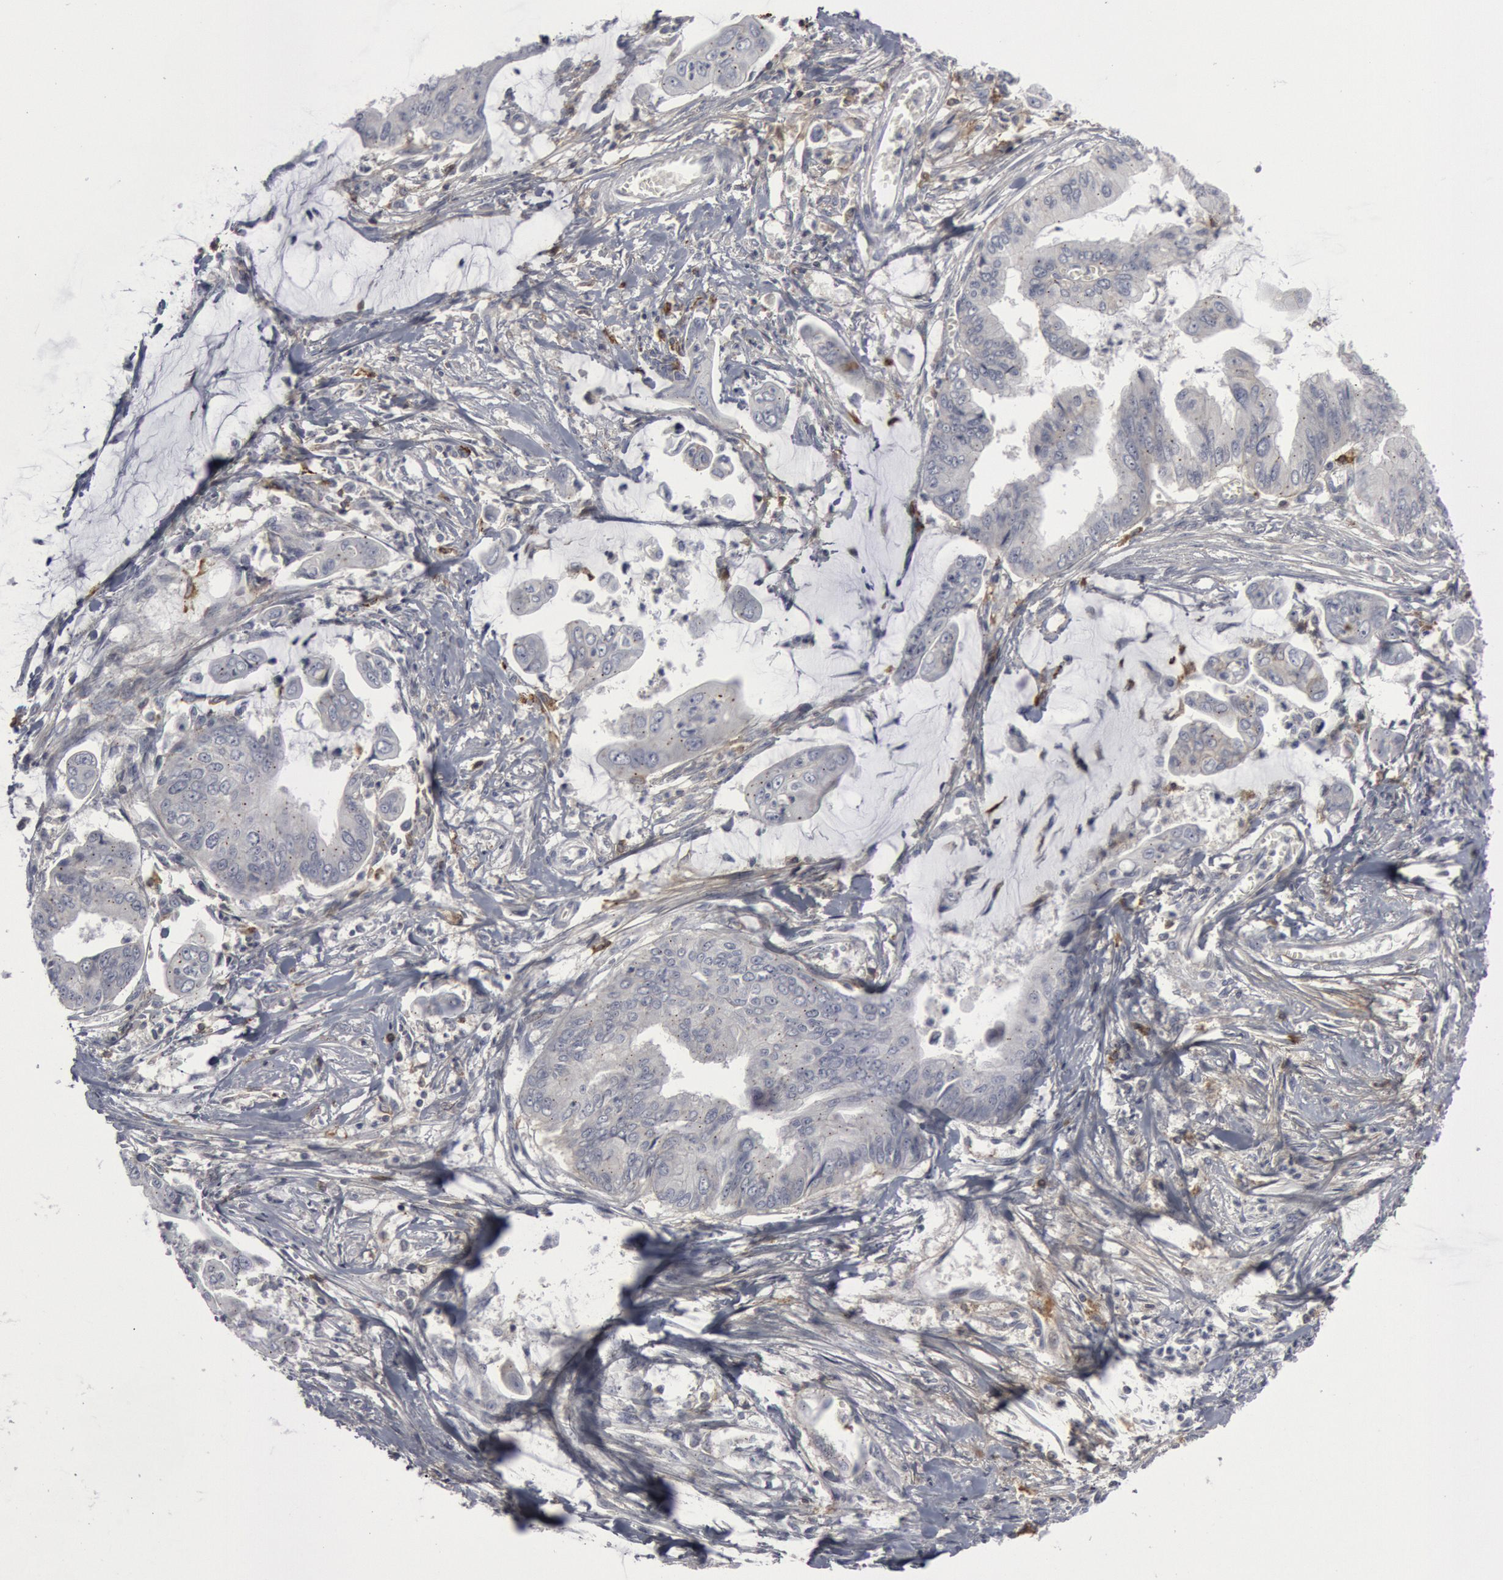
{"staining": {"intensity": "negative", "quantity": "none", "location": "none"}, "tissue": "stomach cancer", "cell_type": "Tumor cells", "image_type": "cancer", "snomed": [{"axis": "morphology", "description": "Adenocarcinoma, NOS"}, {"axis": "topography", "description": "Stomach, upper"}], "caption": "A photomicrograph of human stomach cancer (adenocarcinoma) is negative for staining in tumor cells. (DAB immunohistochemistry, high magnification).", "gene": "C1QC", "patient": {"sex": "male", "age": 80}}